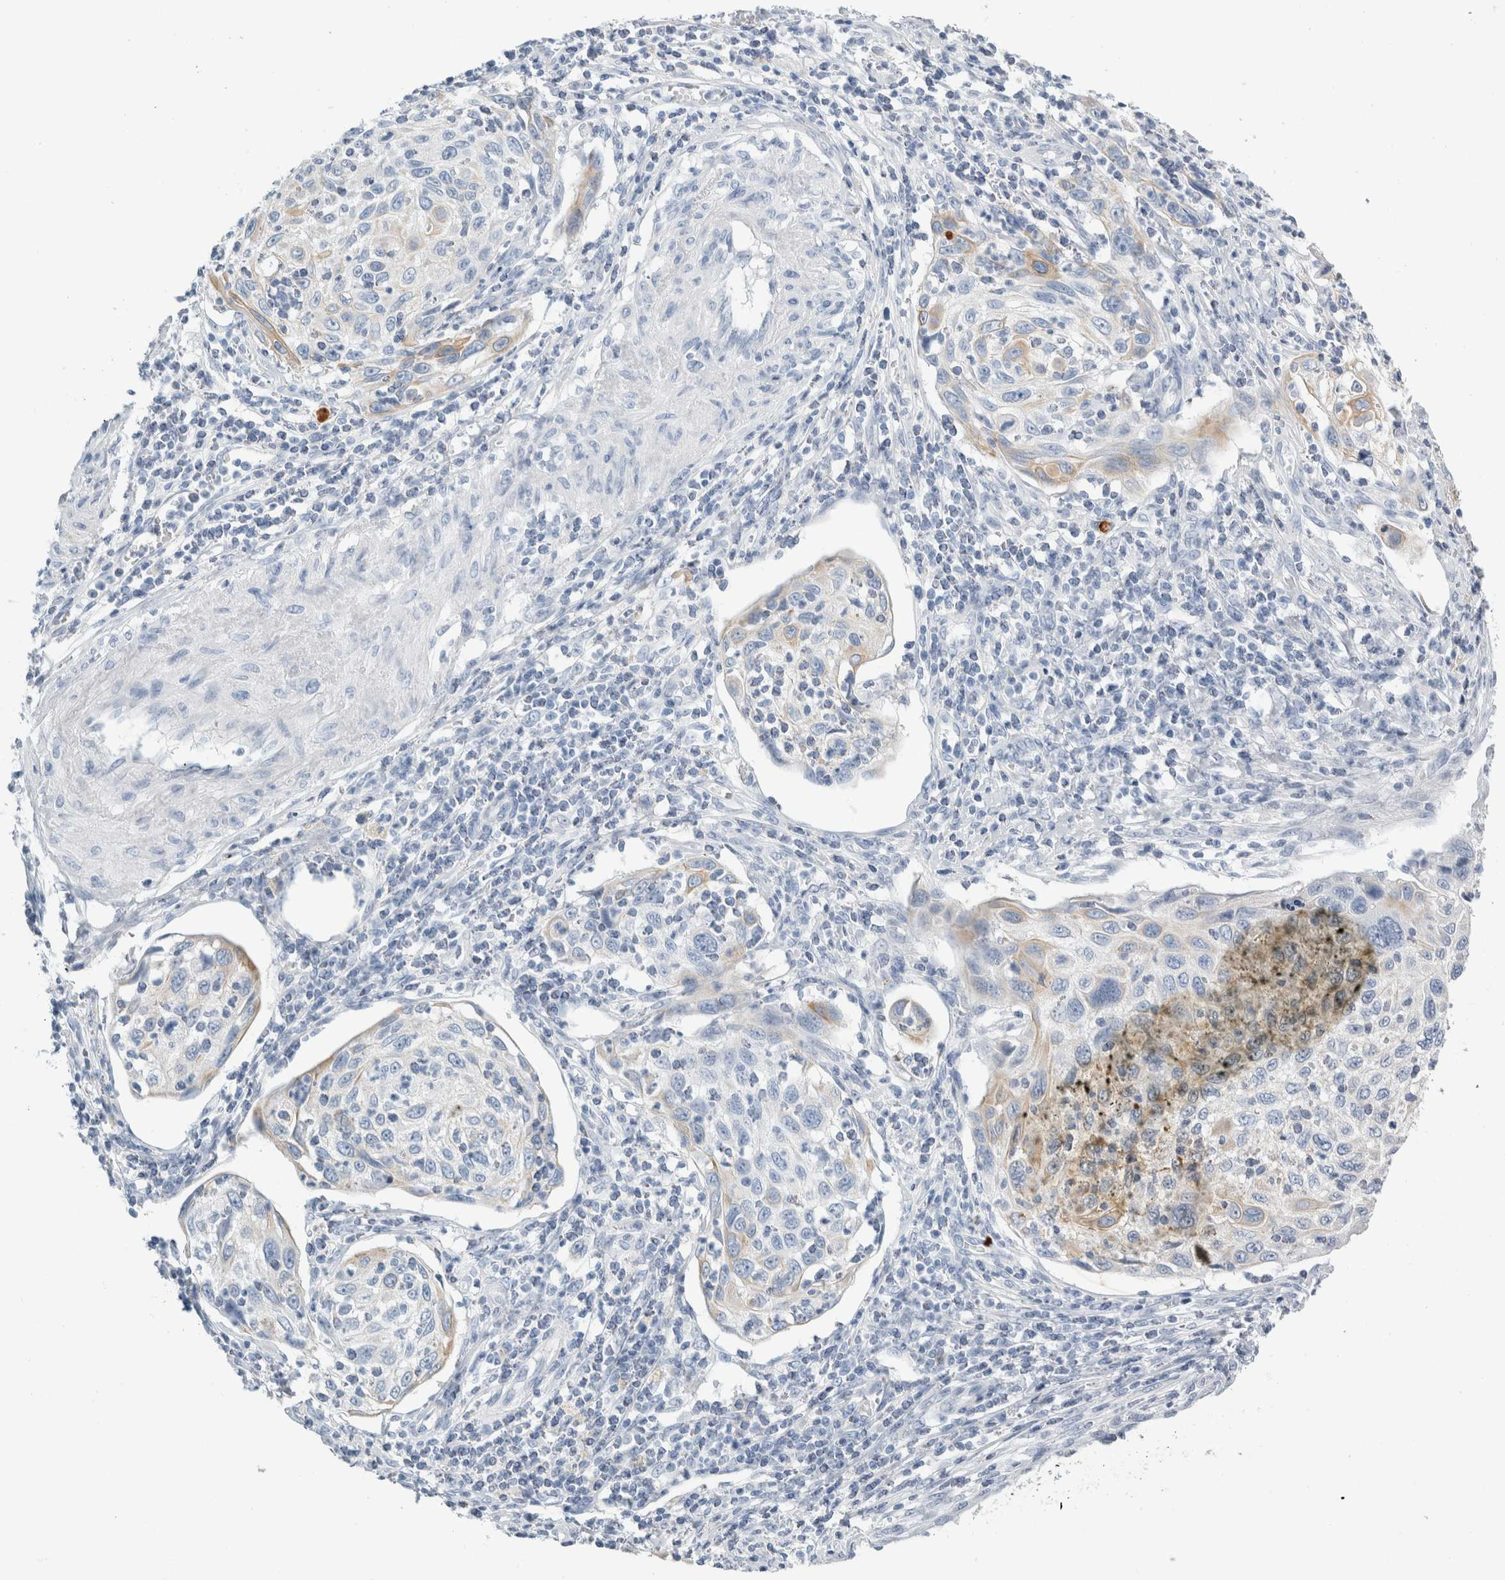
{"staining": {"intensity": "weak", "quantity": "<25%", "location": "cytoplasmic/membranous"}, "tissue": "cervical cancer", "cell_type": "Tumor cells", "image_type": "cancer", "snomed": [{"axis": "morphology", "description": "Squamous cell carcinoma, NOS"}, {"axis": "topography", "description": "Cervix"}], "caption": "There is no significant expression in tumor cells of squamous cell carcinoma (cervical). Brightfield microscopy of immunohistochemistry (IHC) stained with DAB (3,3'-diaminobenzidine) (brown) and hematoxylin (blue), captured at high magnification.", "gene": "RPH3AL", "patient": {"sex": "female", "age": 70}}